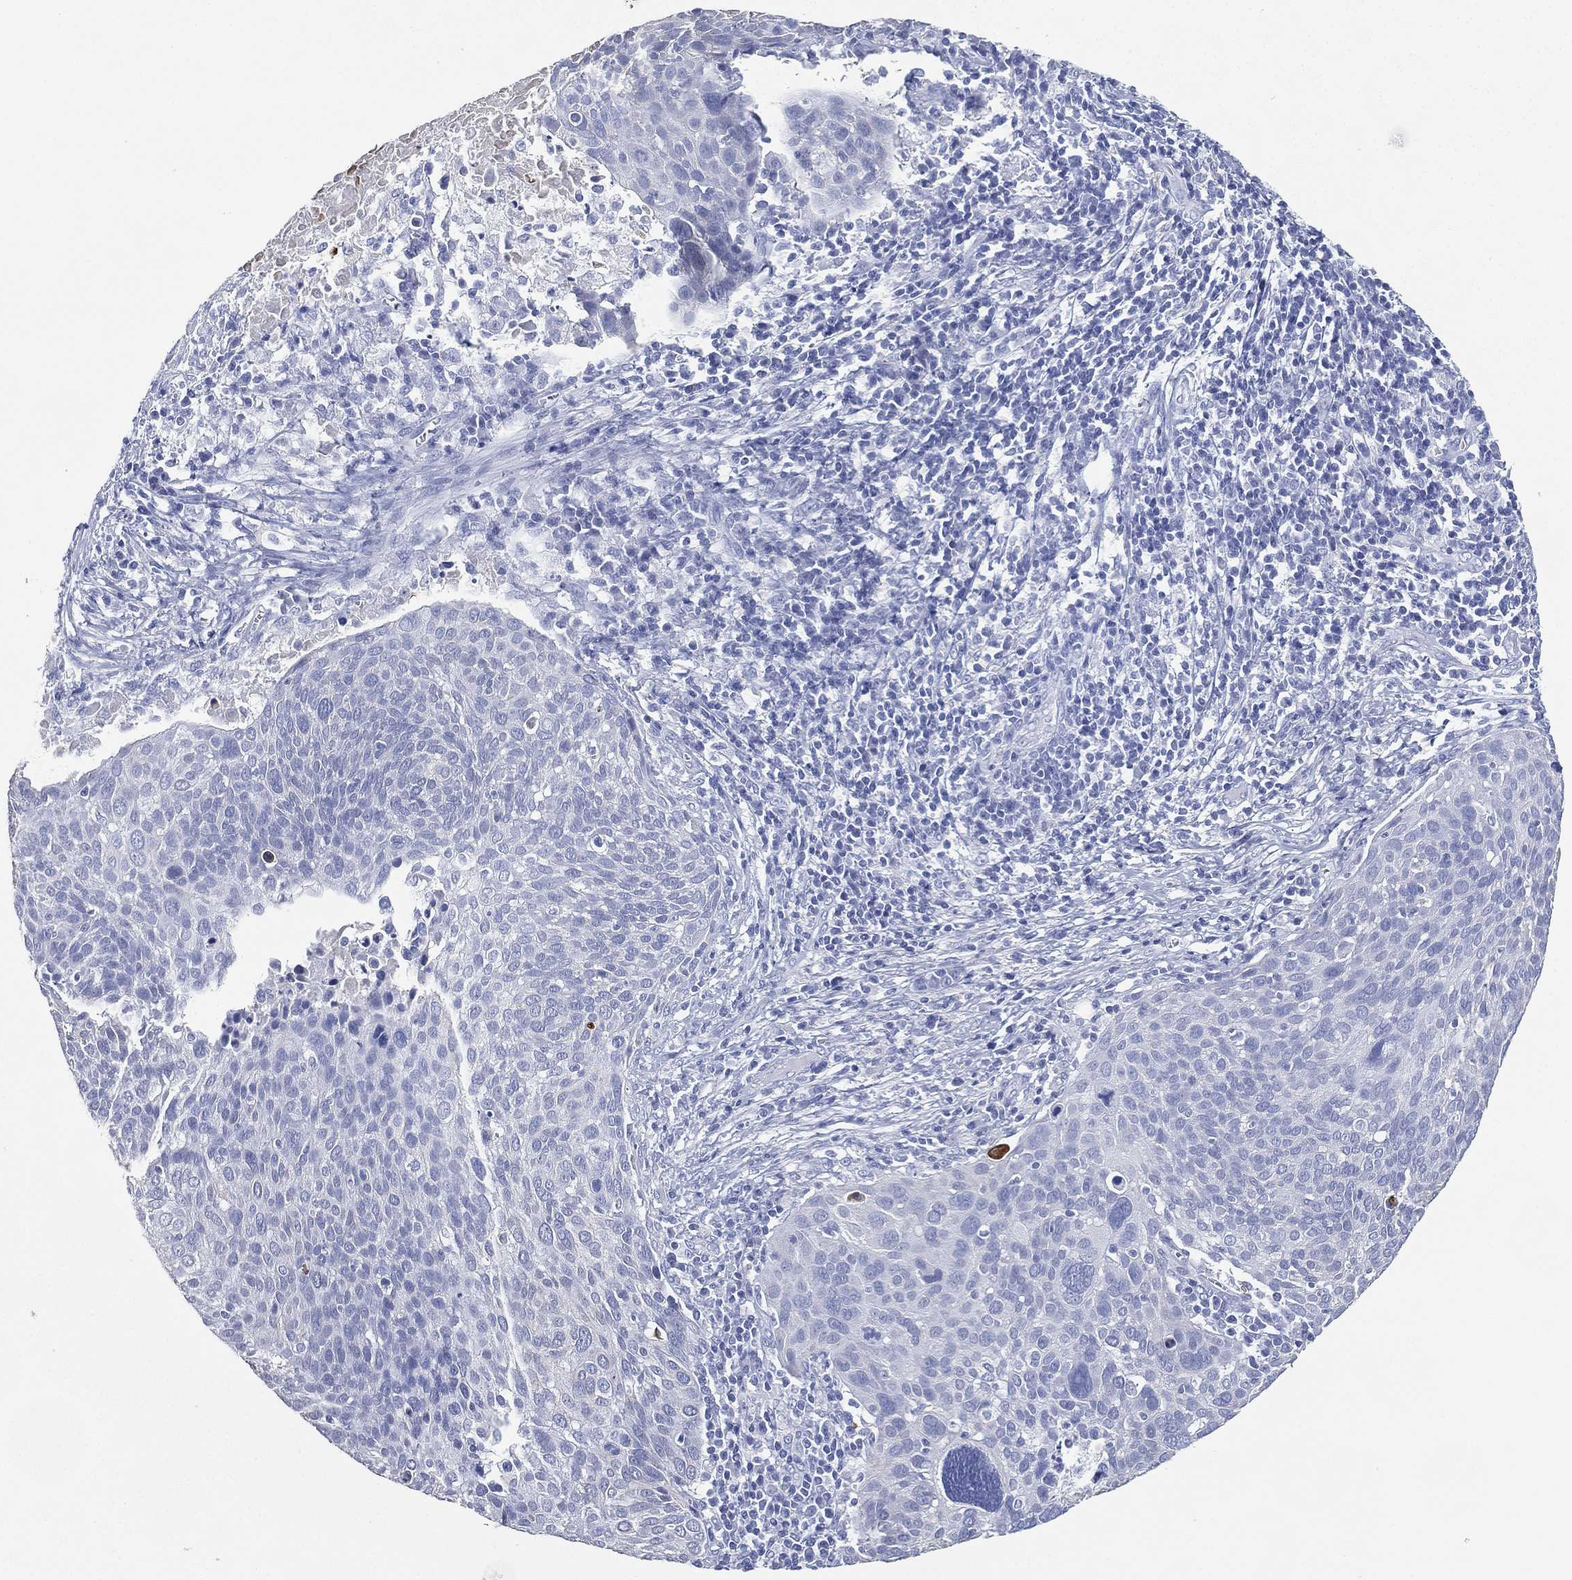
{"staining": {"intensity": "negative", "quantity": "none", "location": "none"}, "tissue": "cervical cancer", "cell_type": "Tumor cells", "image_type": "cancer", "snomed": [{"axis": "morphology", "description": "Squamous cell carcinoma, NOS"}, {"axis": "topography", "description": "Cervix"}], "caption": "Cervical squamous cell carcinoma was stained to show a protein in brown. There is no significant staining in tumor cells. (DAB (3,3'-diaminobenzidine) IHC with hematoxylin counter stain).", "gene": "FMO1", "patient": {"sex": "female", "age": 39}}